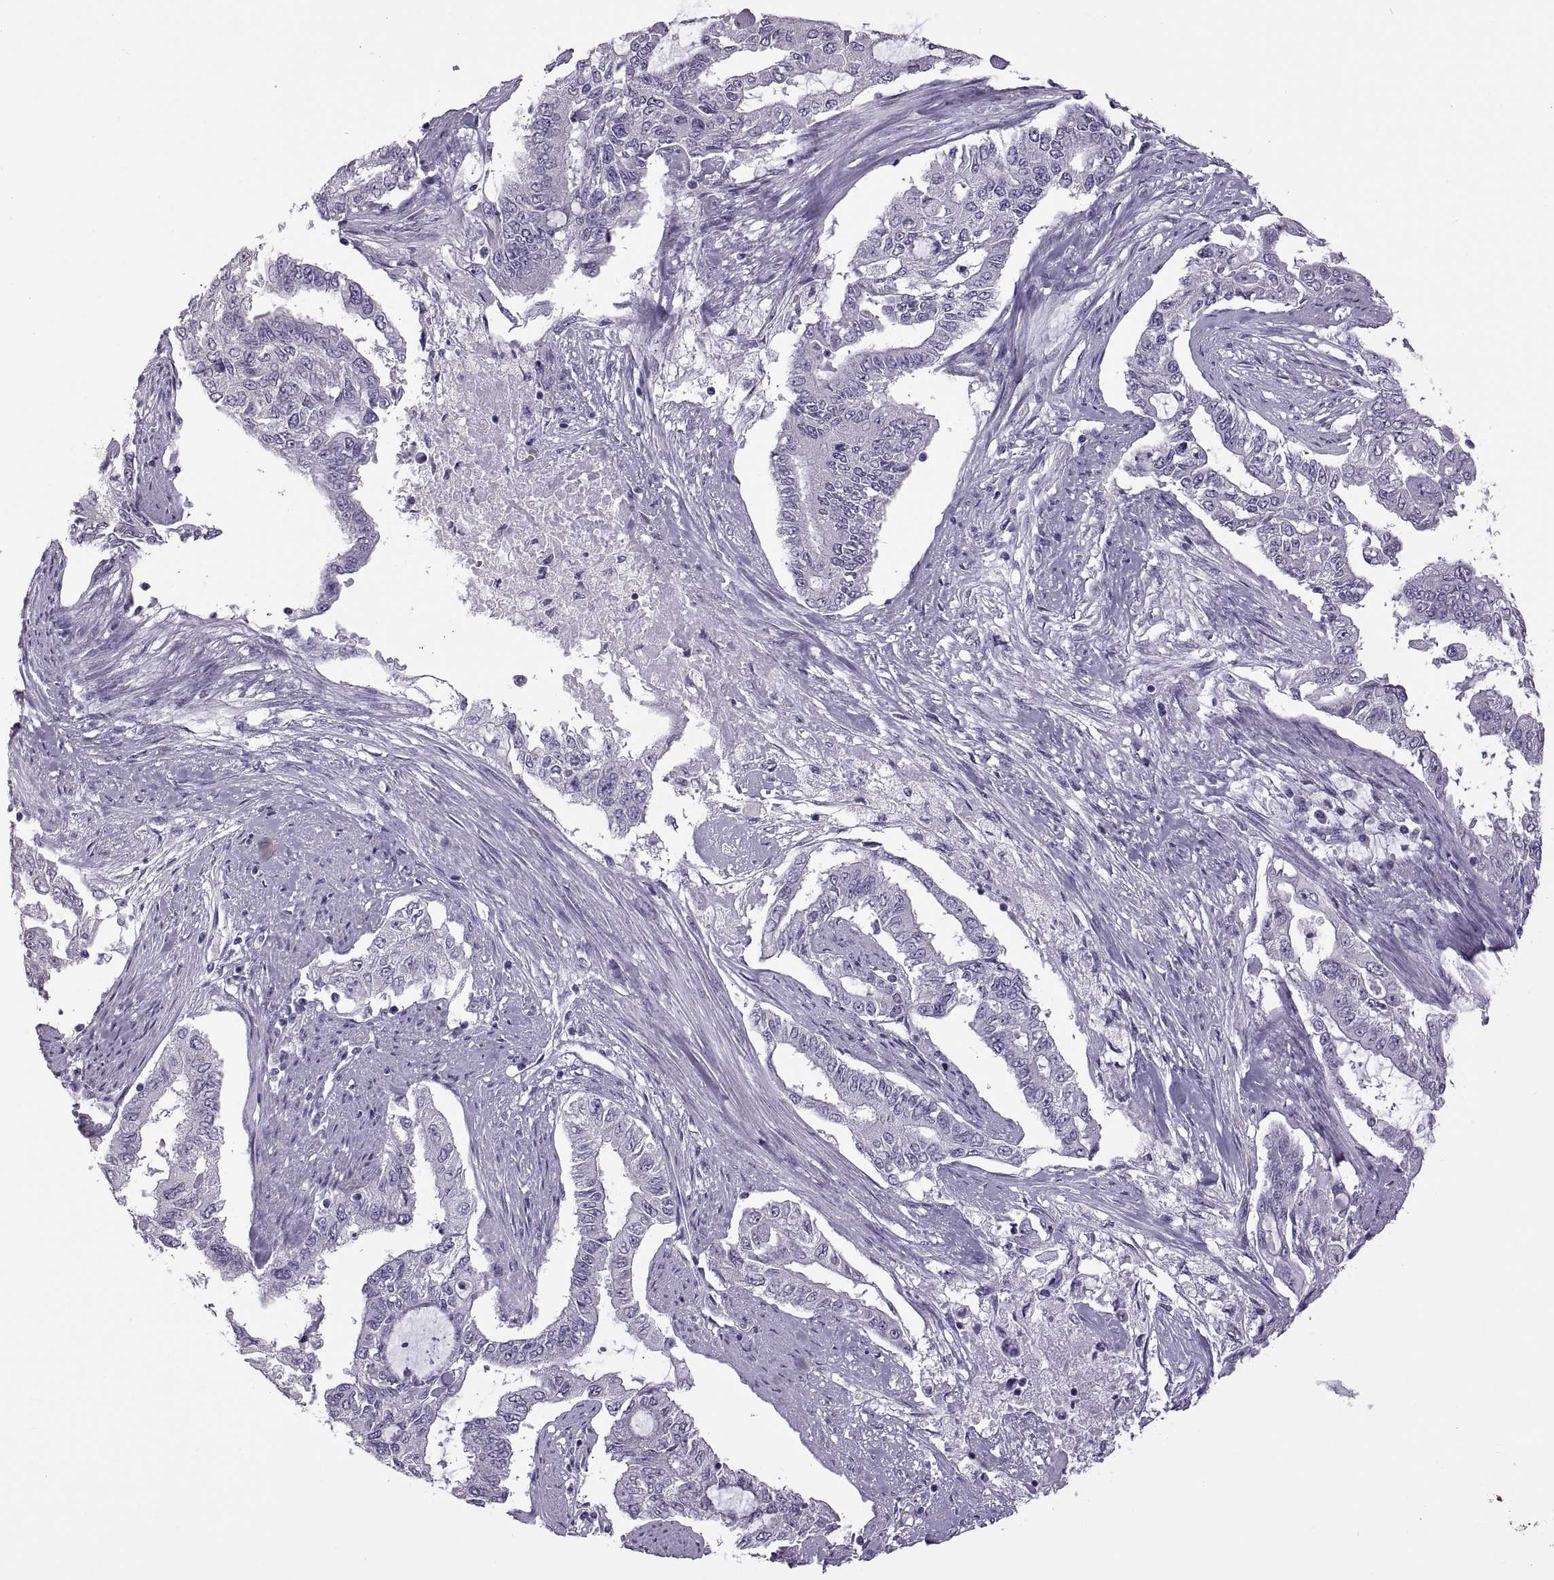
{"staining": {"intensity": "negative", "quantity": "none", "location": "none"}, "tissue": "endometrial cancer", "cell_type": "Tumor cells", "image_type": "cancer", "snomed": [{"axis": "morphology", "description": "Adenocarcinoma, NOS"}, {"axis": "topography", "description": "Uterus"}], "caption": "There is no significant expression in tumor cells of adenocarcinoma (endometrial).", "gene": "RDM1", "patient": {"sex": "female", "age": 59}}